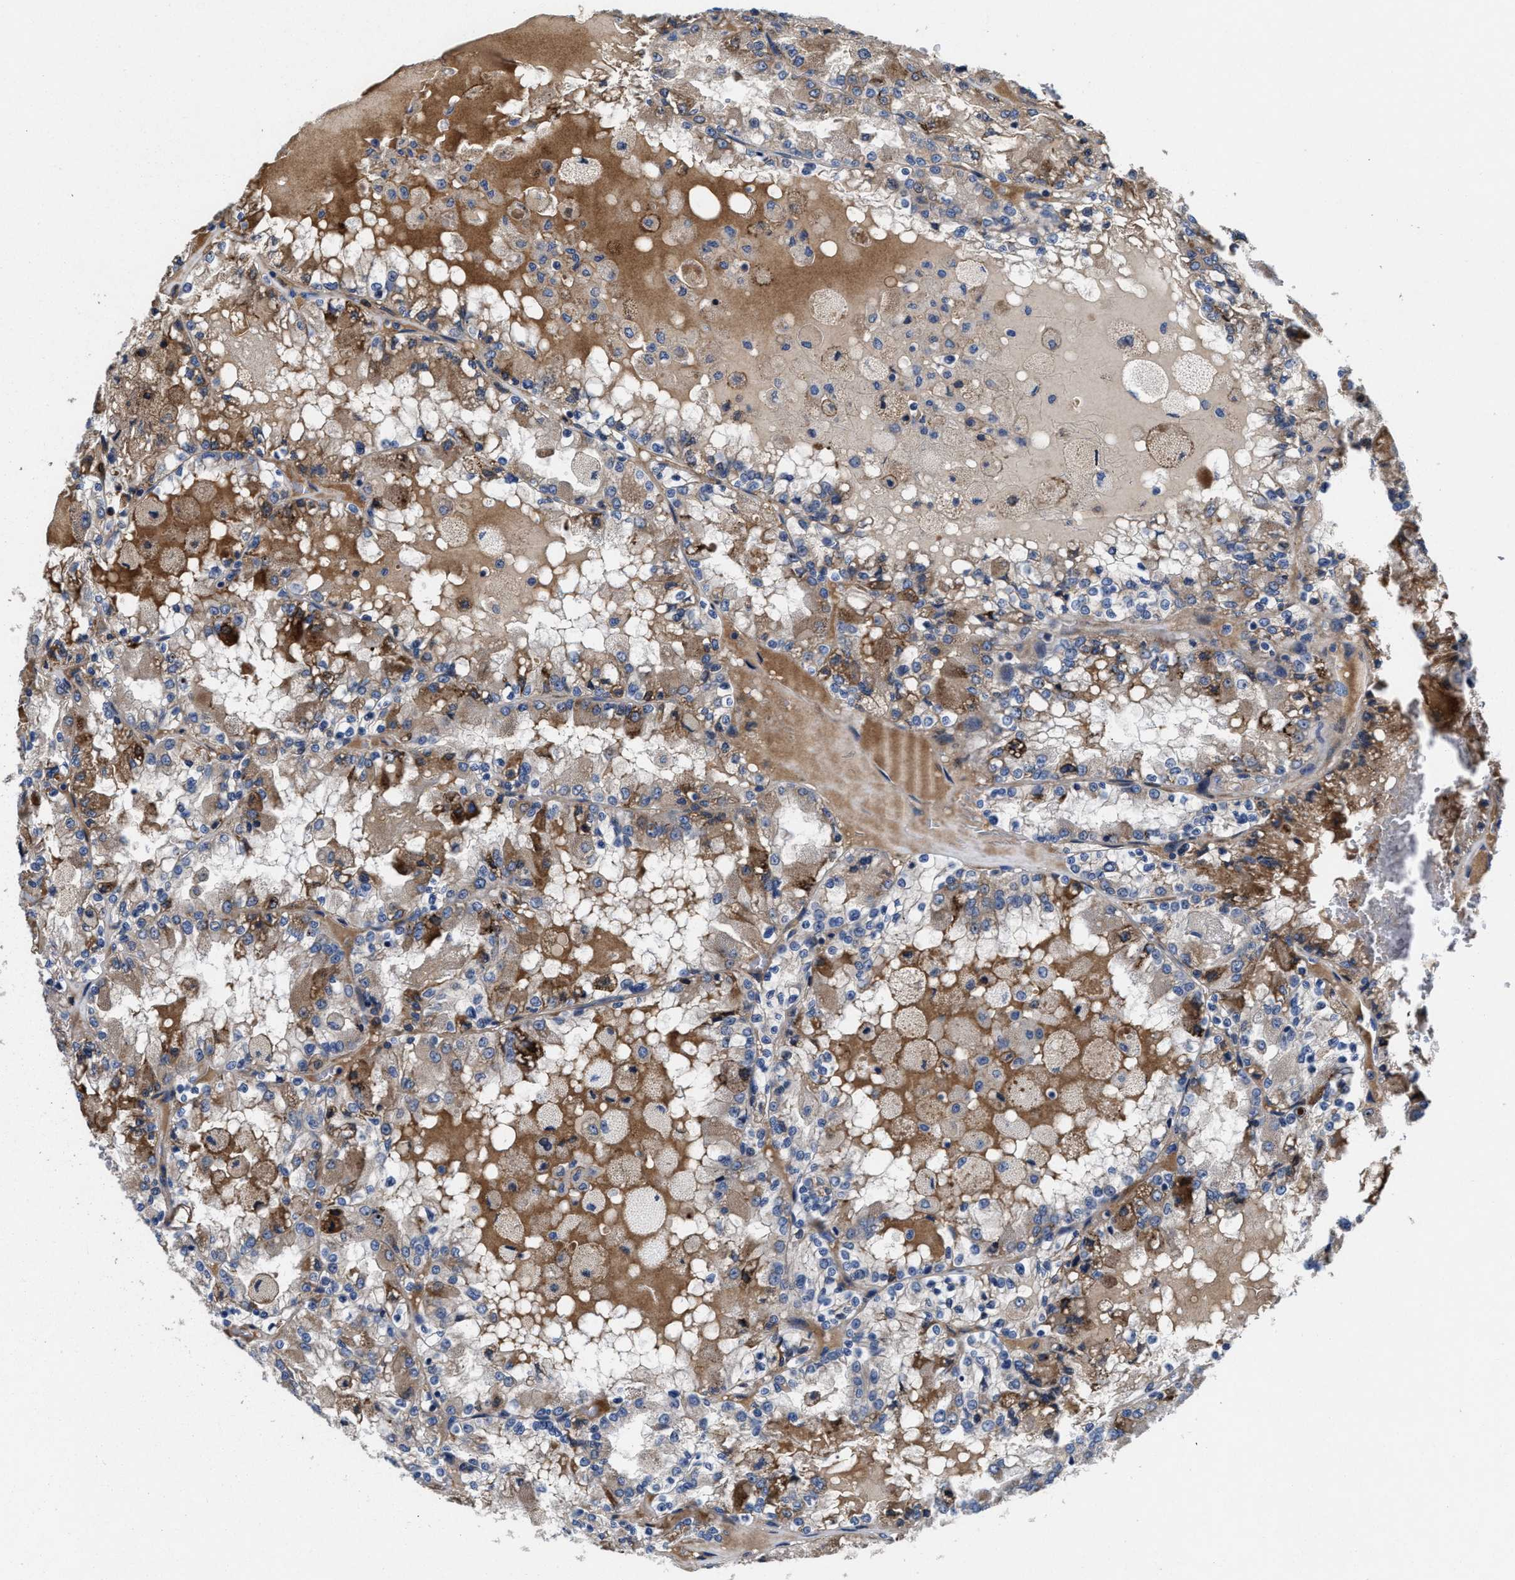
{"staining": {"intensity": "moderate", "quantity": "25%-75%", "location": "cytoplasmic/membranous"}, "tissue": "renal cancer", "cell_type": "Tumor cells", "image_type": "cancer", "snomed": [{"axis": "morphology", "description": "Adenocarcinoma, NOS"}, {"axis": "topography", "description": "Kidney"}], "caption": "A photomicrograph of human renal cancer stained for a protein demonstrates moderate cytoplasmic/membranous brown staining in tumor cells.", "gene": "SLC12A2", "patient": {"sex": "female", "age": 56}}